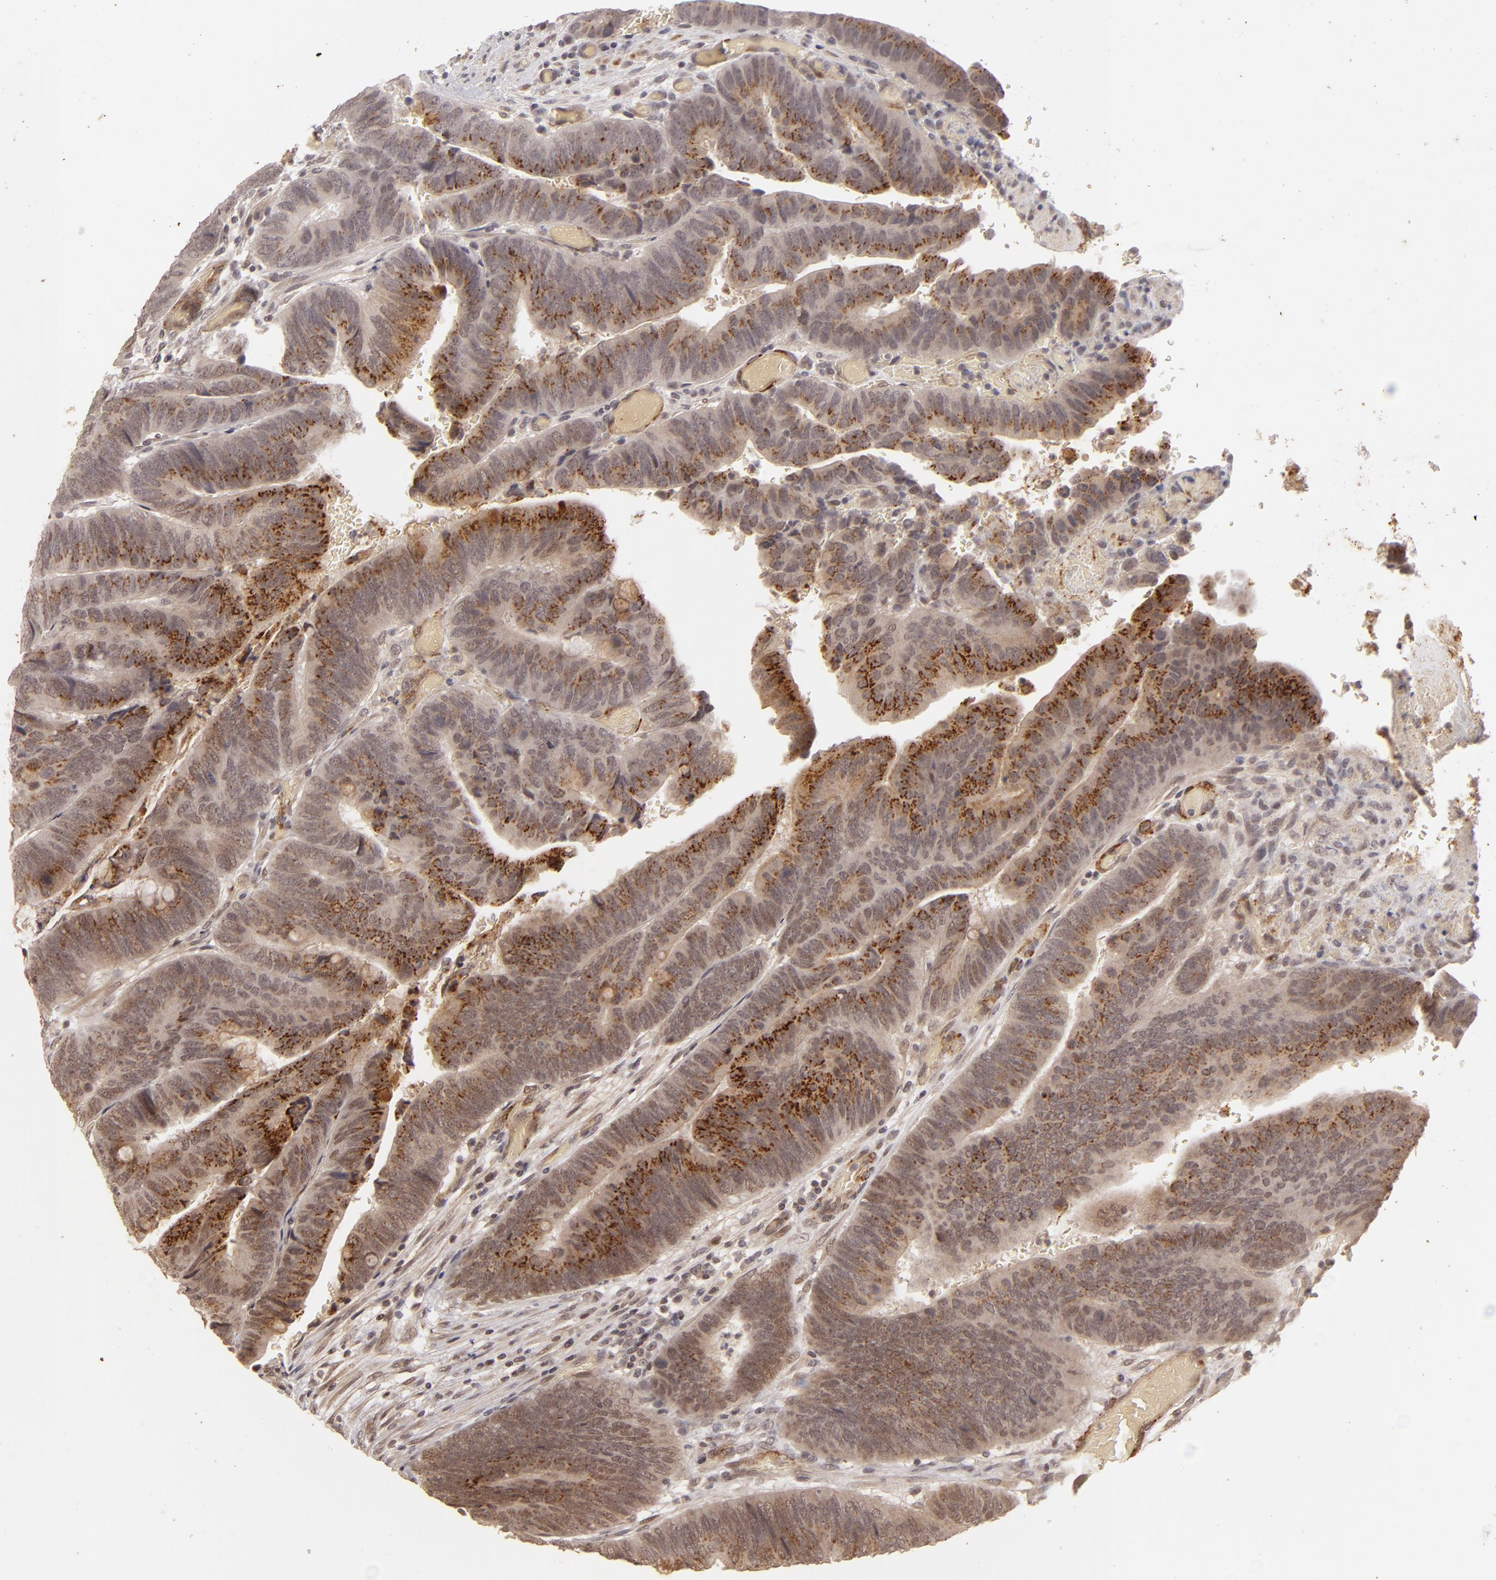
{"staining": {"intensity": "moderate", "quantity": ">75%", "location": "cytoplasmic/membranous"}, "tissue": "colorectal cancer", "cell_type": "Tumor cells", "image_type": "cancer", "snomed": [{"axis": "morphology", "description": "Normal tissue, NOS"}, {"axis": "morphology", "description": "Adenocarcinoma, NOS"}, {"axis": "topography", "description": "Rectum"}], "caption": "Colorectal cancer was stained to show a protein in brown. There is medium levels of moderate cytoplasmic/membranous positivity in about >75% of tumor cells.", "gene": "DFFA", "patient": {"sex": "male", "age": 92}}